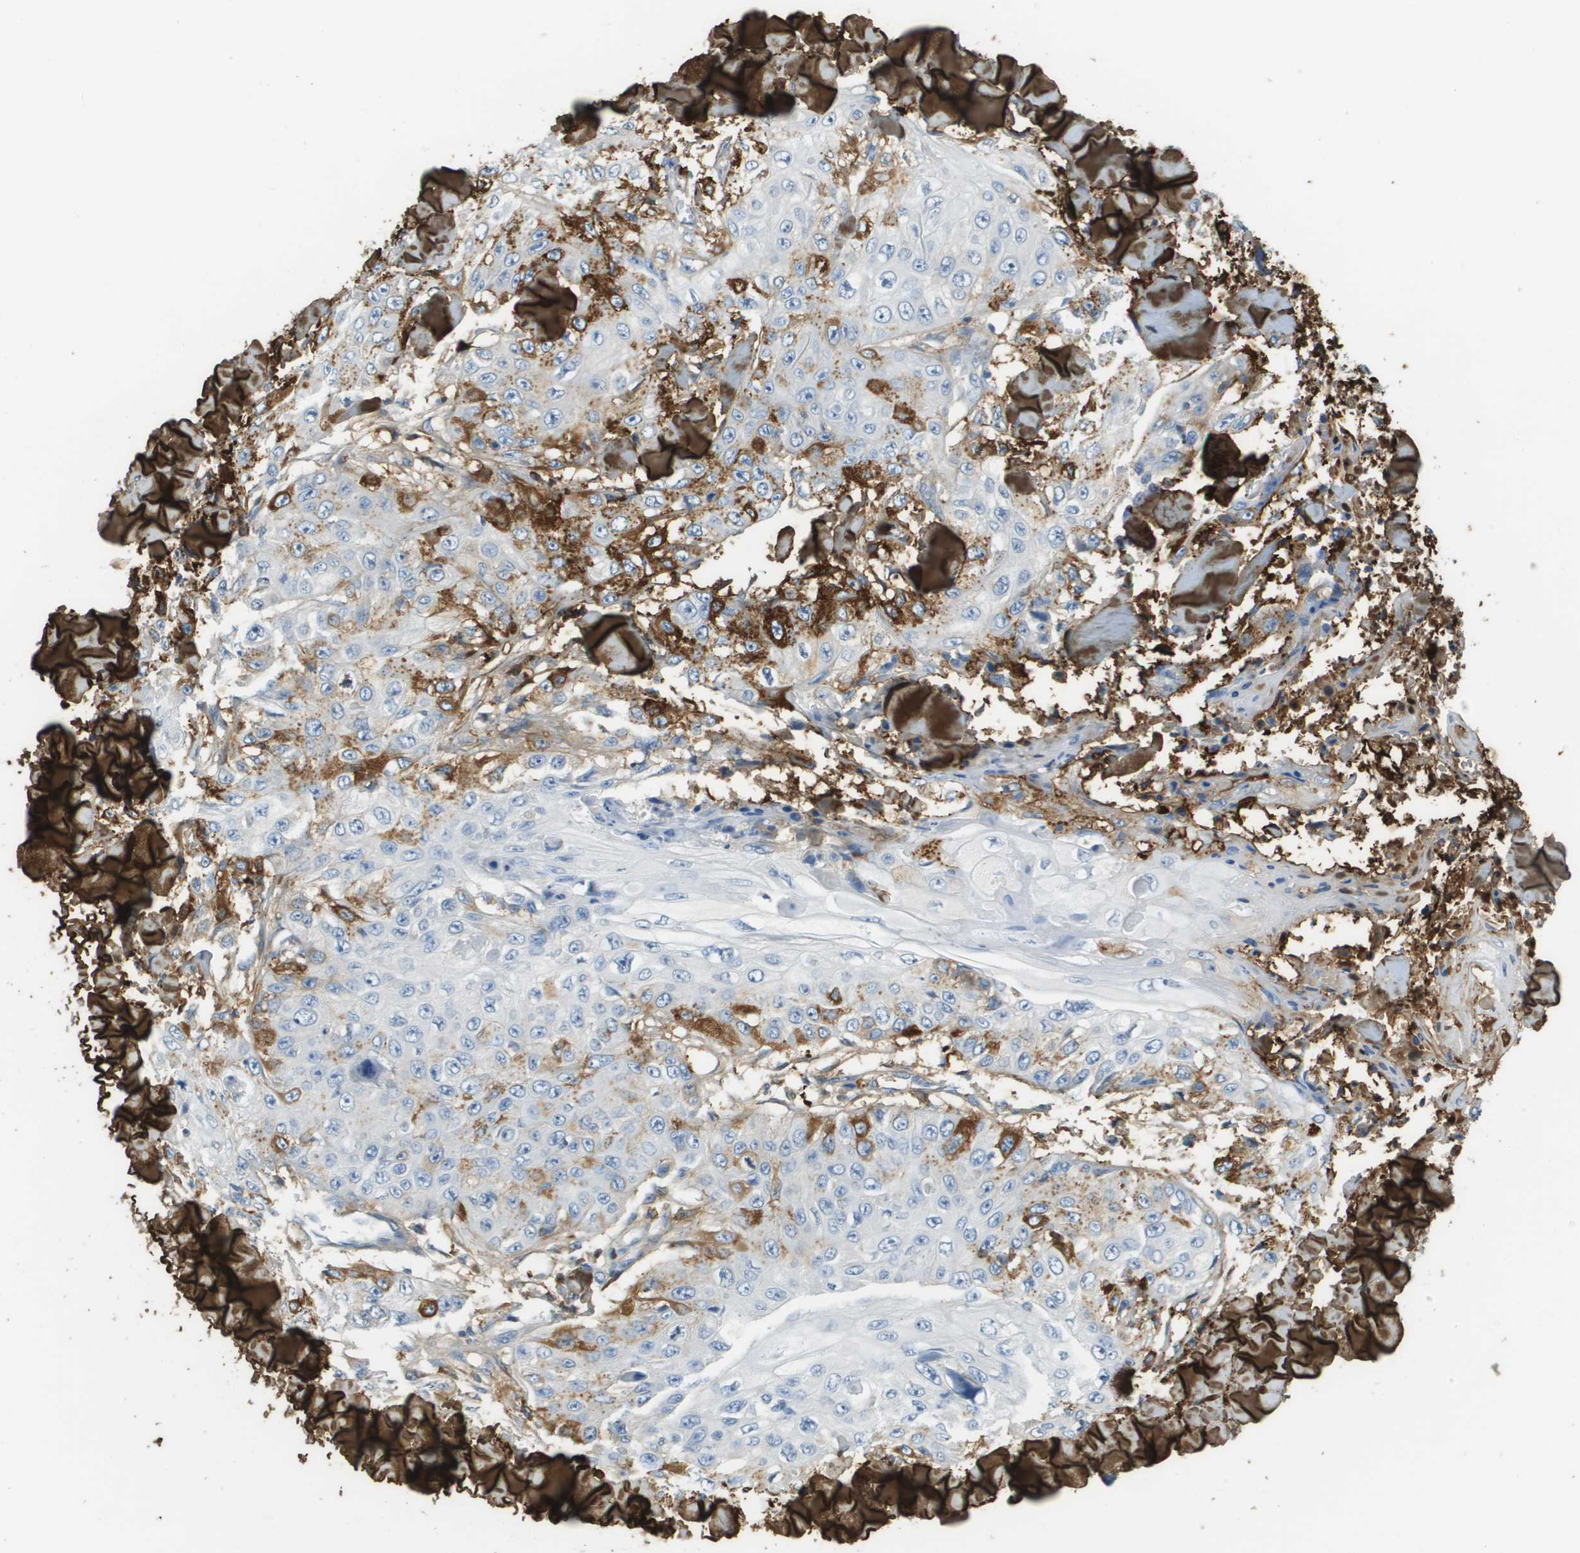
{"staining": {"intensity": "negative", "quantity": "none", "location": "none"}, "tissue": "skin cancer", "cell_type": "Tumor cells", "image_type": "cancer", "snomed": [{"axis": "morphology", "description": "Squamous cell carcinoma, NOS"}, {"axis": "topography", "description": "Skin"}], "caption": "Tumor cells are negative for brown protein staining in skin squamous cell carcinoma.", "gene": "DCN", "patient": {"sex": "male", "age": 86}}